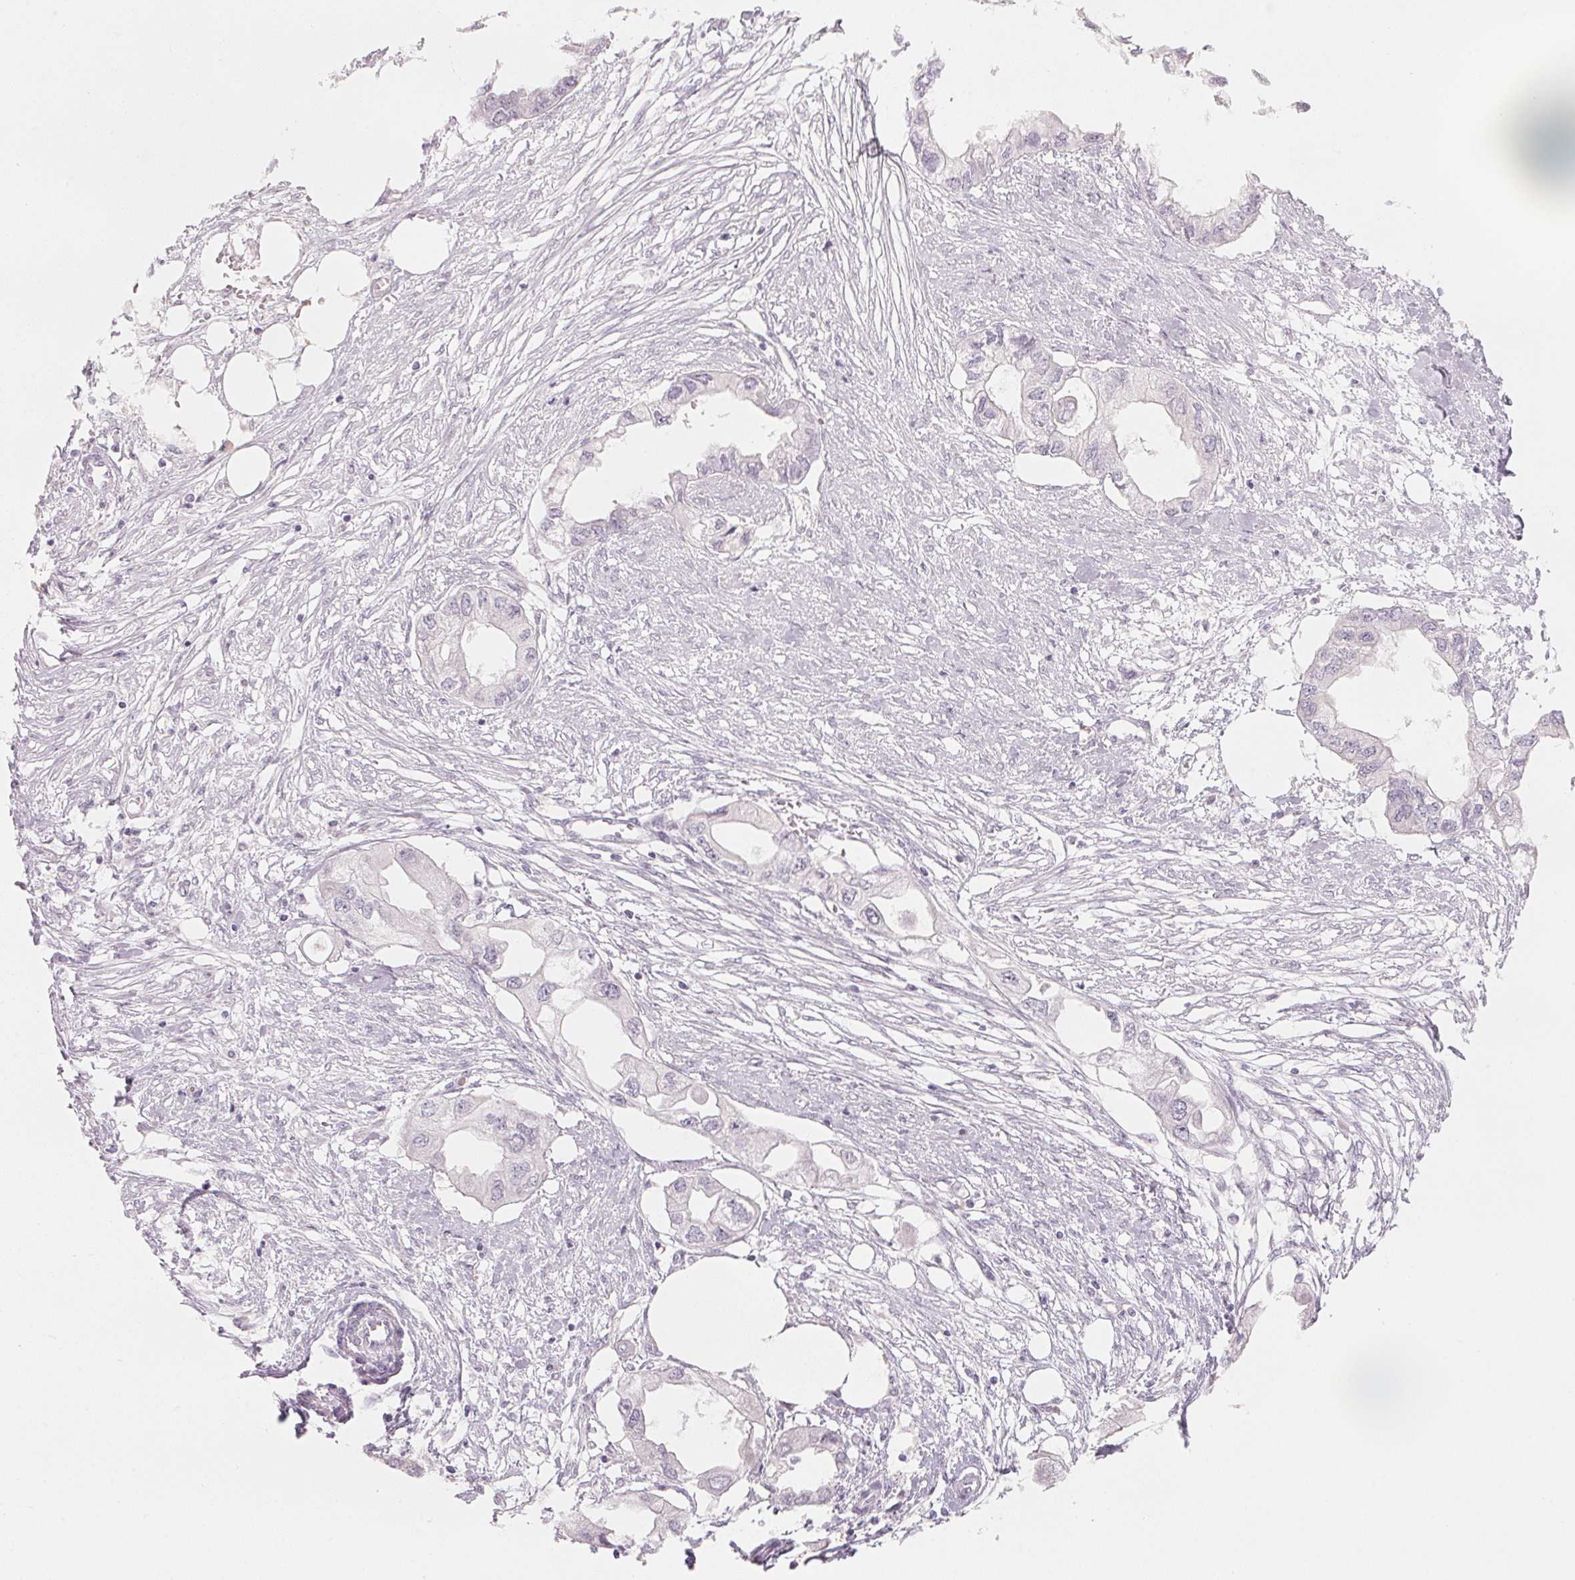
{"staining": {"intensity": "negative", "quantity": "none", "location": "none"}, "tissue": "endometrial cancer", "cell_type": "Tumor cells", "image_type": "cancer", "snomed": [{"axis": "morphology", "description": "Adenocarcinoma, NOS"}, {"axis": "morphology", "description": "Adenocarcinoma, metastatic, NOS"}, {"axis": "topography", "description": "Adipose tissue"}, {"axis": "topography", "description": "Endometrium"}], "caption": "Endometrial cancer was stained to show a protein in brown. There is no significant expression in tumor cells. (Stains: DAB IHC with hematoxylin counter stain, Microscopy: brightfield microscopy at high magnification).", "gene": "ANKRD31", "patient": {"sex": "female", "age": 67}}